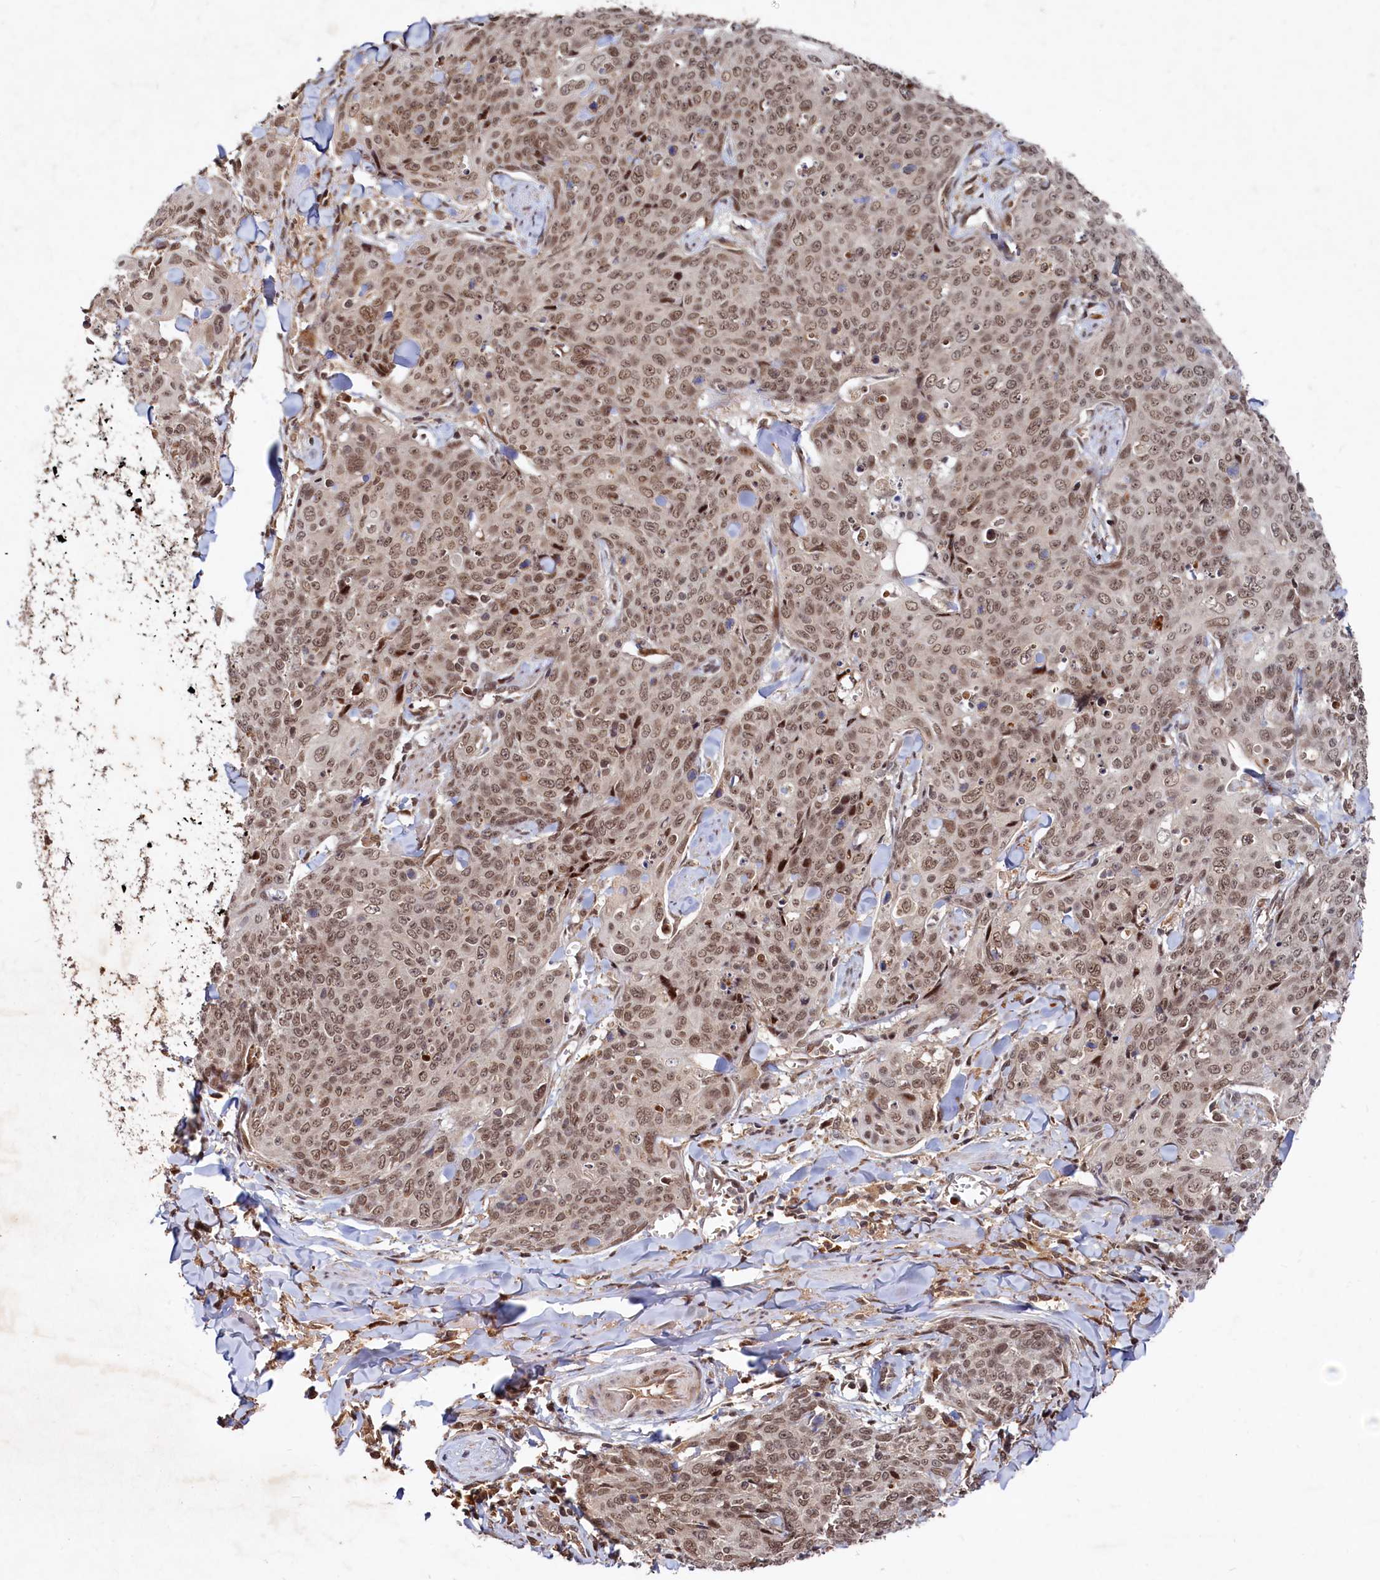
{"staining": {"intensity": "moderate", "quantity": ">75%", "location": "nuclear"}, "tissue": "skin cancer", "cell_type": "Tumor cells", "image_type": "cancer", "snomed": [{"axis": "morphology", "description": "Squamous cell carcinoma, NOS"}, {"axis": "topography", "description": "Skin"}, {"axis": "topography", "description": "Vulva"}], "caption": "Brown immunohistochemical staining in human skin cancer (squamous cell carcinoma) demonstrates moderate nuclear positivity in approximately >75% of tumor cells. Immunohistochemistry (ihc) stains the protein of interest in brown and the nuclei are stained blue.", "gene": "TRAPPC4", "patient": {"sex": "female", "age": 85}}